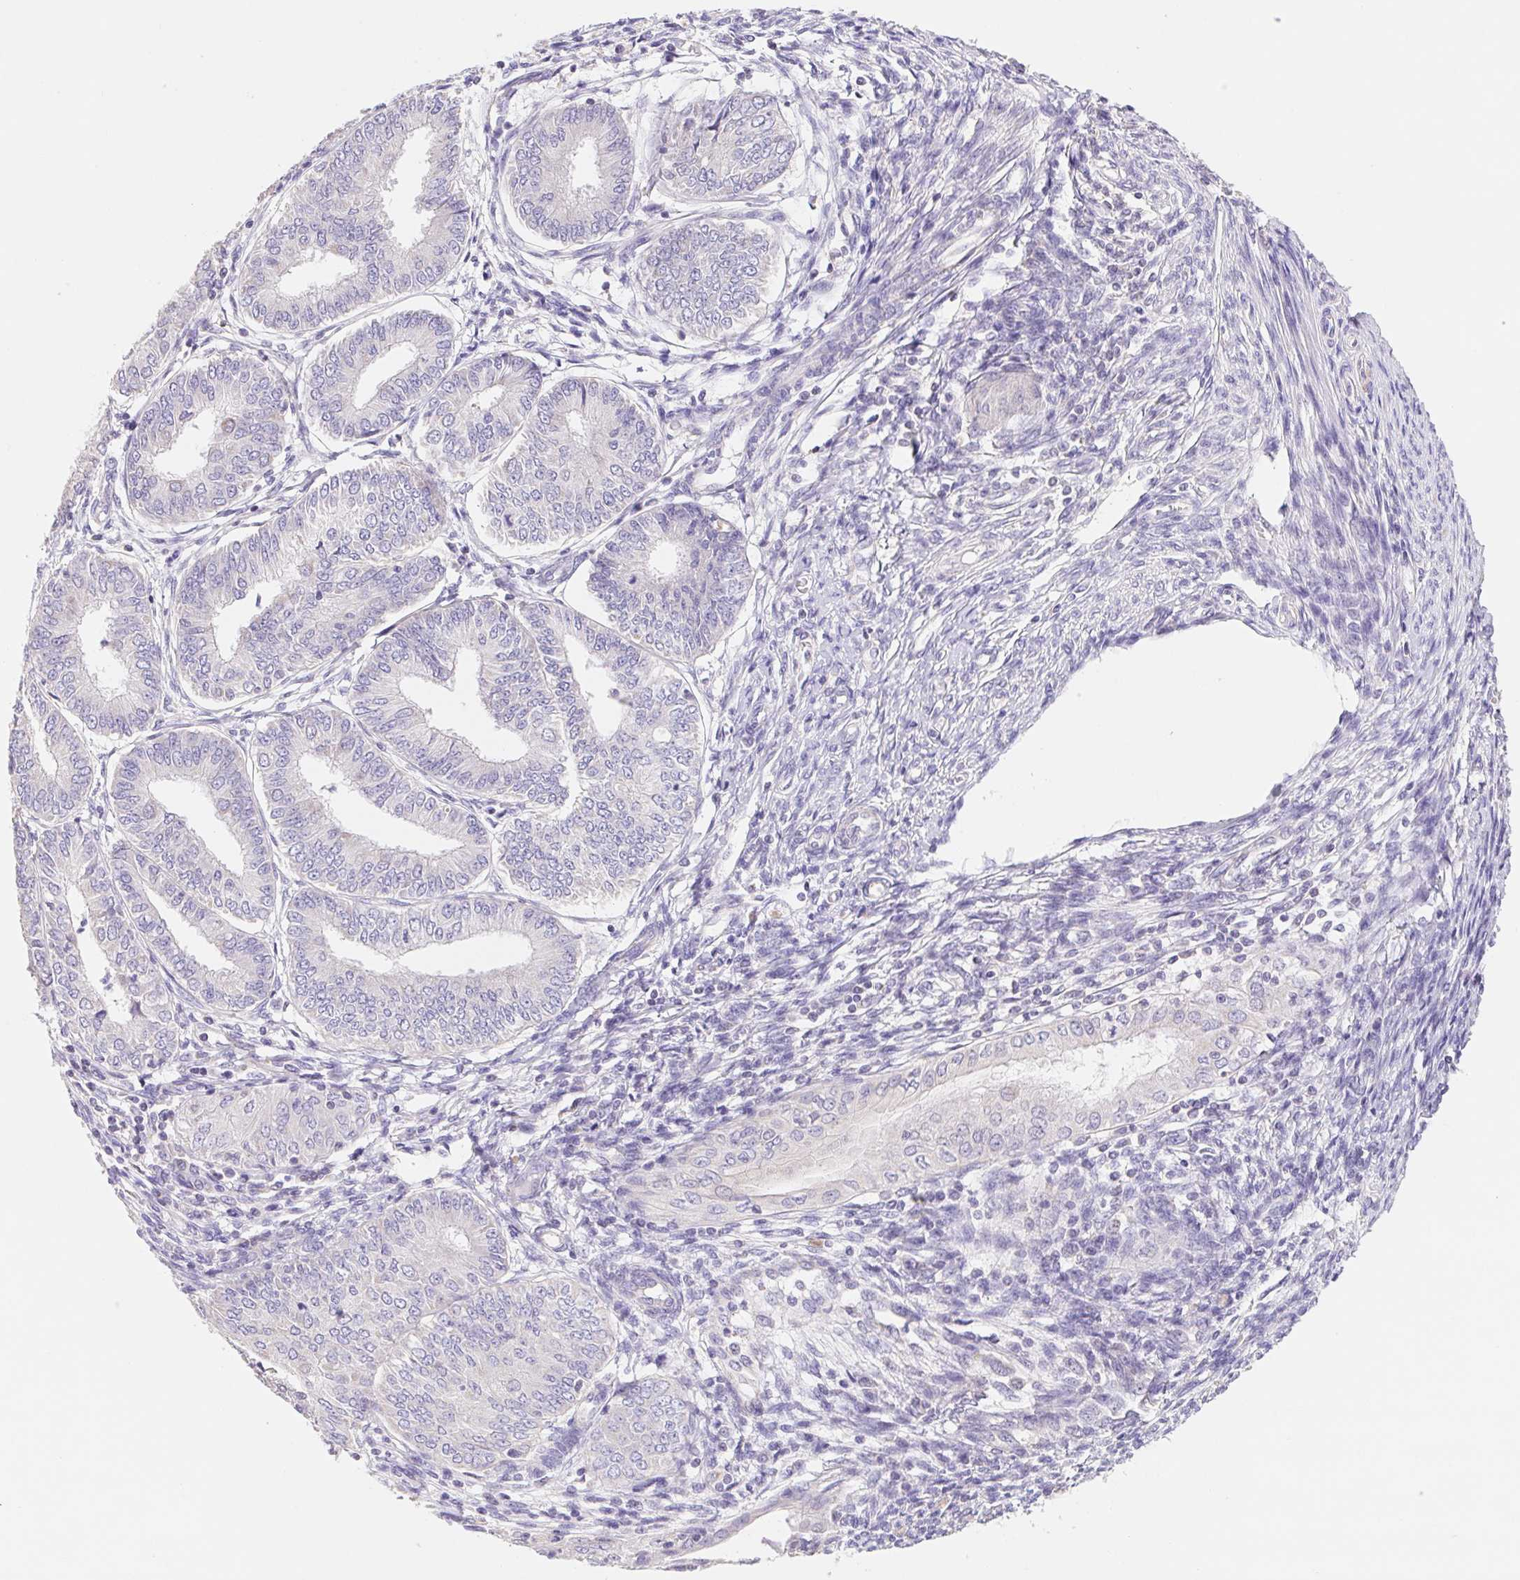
{"staining": {"intensity": "negative", "quantity": "none", "location": "none"}, "tissue": "endometrial cancer", "cell_type": "Tumor cells", "image_type": "cancer", "snomed": [{"axis": "morphology", "description": "Adenocarcinoma, NOS"}, {"axis": "topography", "description": "Endometrium"}], "caption": "A micrograph of human endometrial cancer (adenocarcinoma) is negative for staining in tumor cells. (Stains: DAB (3,3'-diaminobenzidine) immunohistochemistry with hematoxylin counter stain, Microscopy: brightfield microscopy at high magnification).", "gene": "FKBP6", "patient": {"sex": "female", "age": 68}}